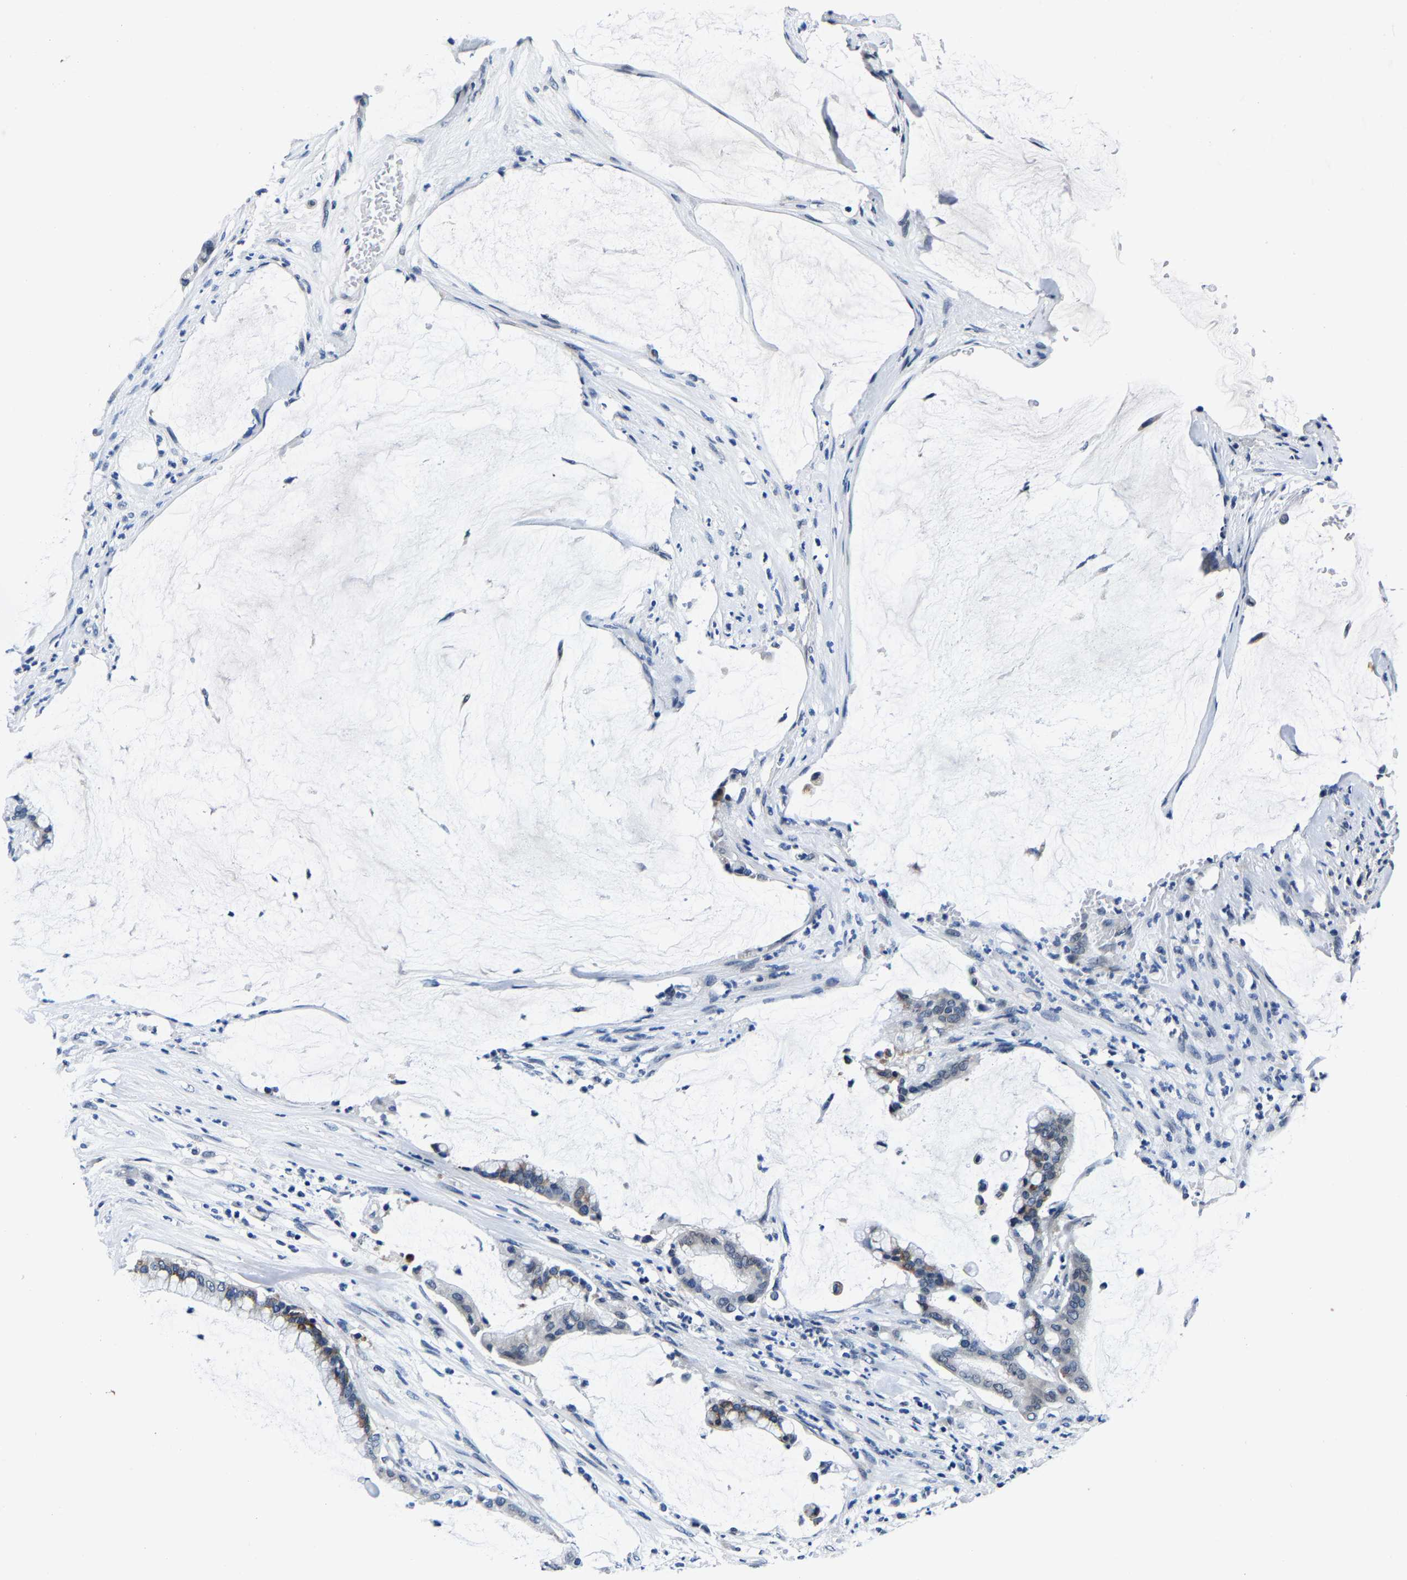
{"staining": {"intensity": "moderate", "quantity": "25%-75%", "location": "cytoplasmic/membranous"}, "tissue": "pancreatic cancer", "cell_type": "Tumor cells", "image_type": "cancer", "snomed": [{"axis": "morphology", "description": "Adenocarcinoma, NOS"}, {"axis": "topography", "description": "Pancreas"}], "caption": "The histopathology image reveals immunohistochemical staining of pancreatic adenocarcinoma. There is moderate cytoplasmic/membranous staining is present in about 25%-75% of tumor cells.", "gene": "UBN2", "patient": {"sex": "male", "age": 41}}